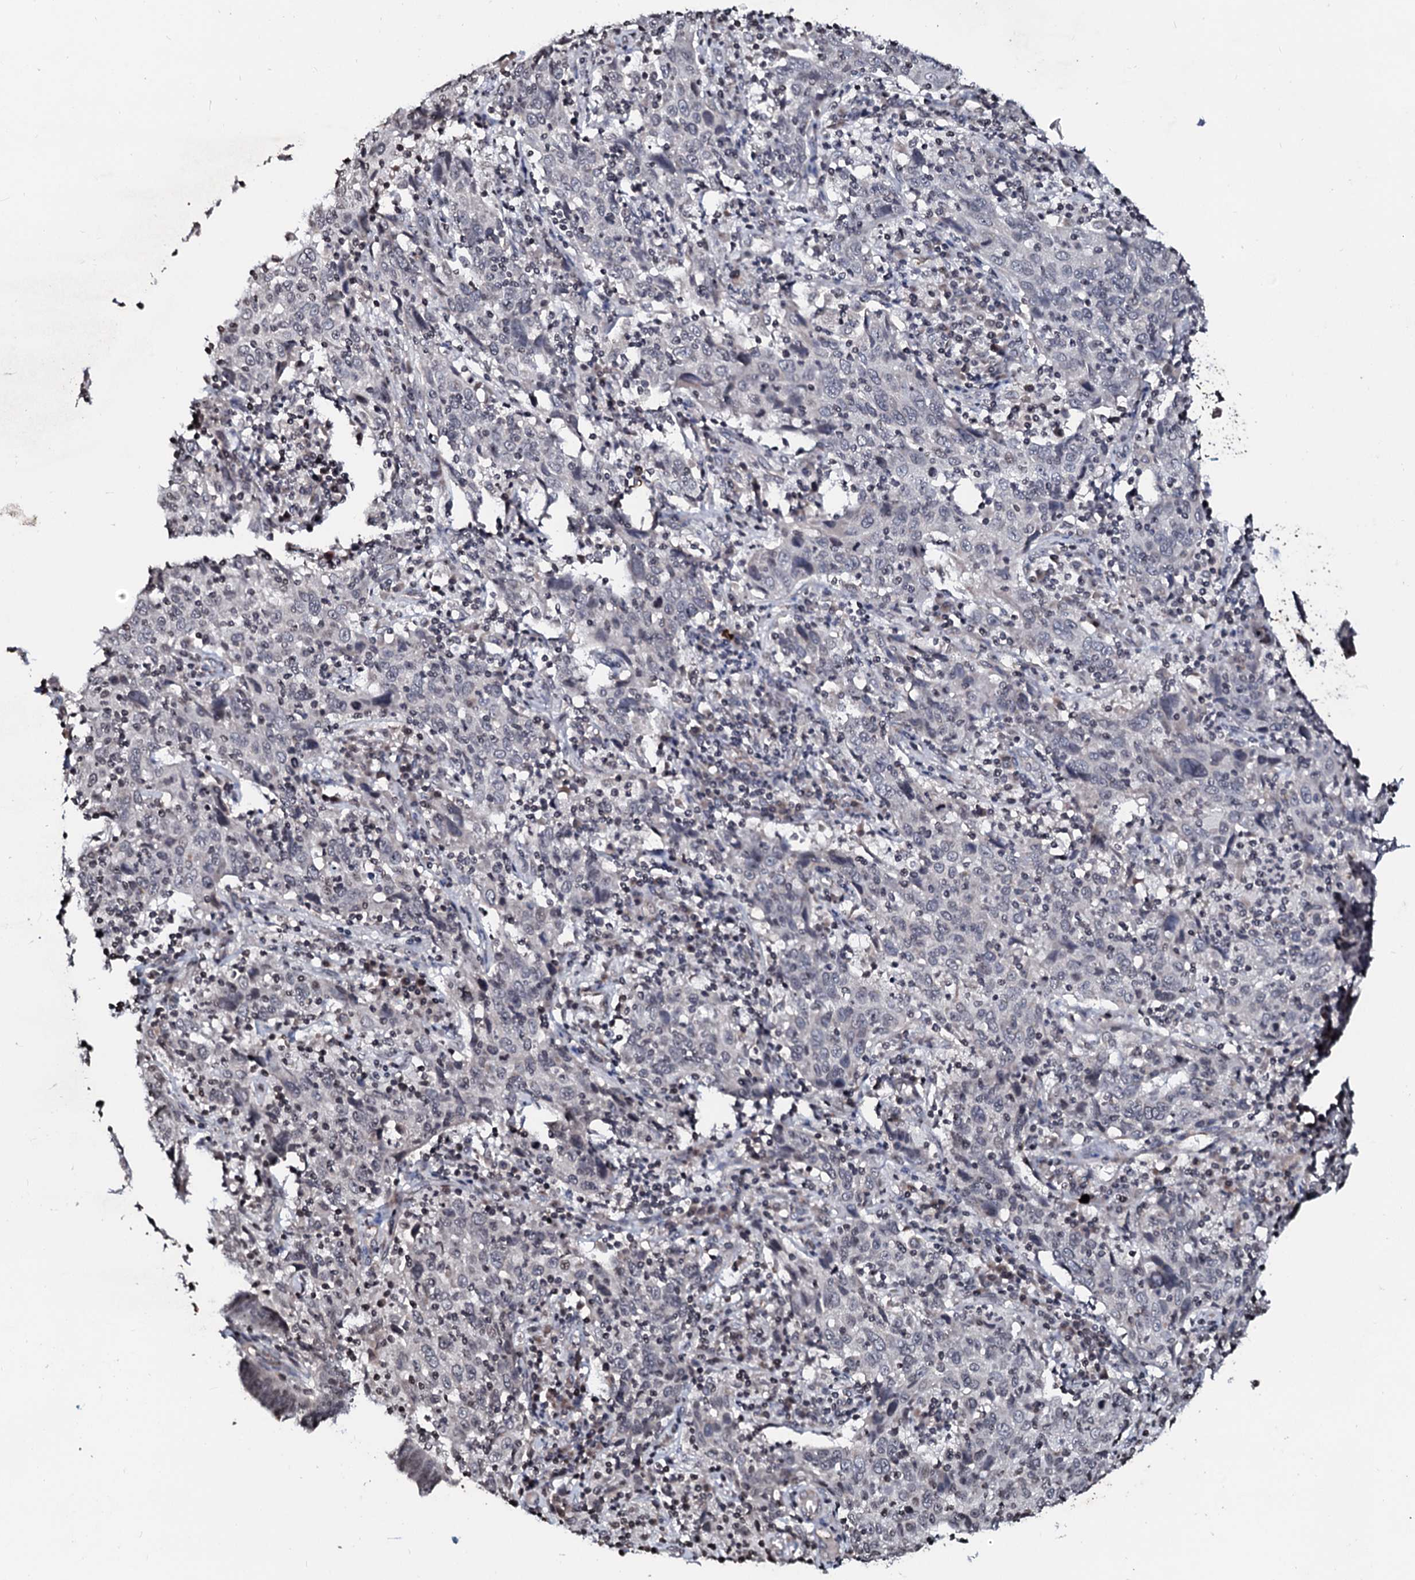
{"staining": {"intensity": "negative", "quantity": "none", "location": "none"}, "tissue": "cervical cancer", "cell_type": "Tumor cells", "image_type": "cancer", "snomed": [{"axis": "morphology", "description": "Squamous cell carcinoma, NOS"}, {"axis": "topography", "description": "Cervix"}], "caption": "High power microscopy image of an immunohistochemistry (IHC) photomicrograph of squamous cell carcinoma (cervical), revealing no significant staining in tumor cells. Brightfield microscopy of immunohistochemistry stained with DAB (3,3'-diaminobenzidine) (brown) and hematoxylin (blue), captured at high magnification.", "gene": "LSM11", "patient": {"sex": "female", "age": 46}}